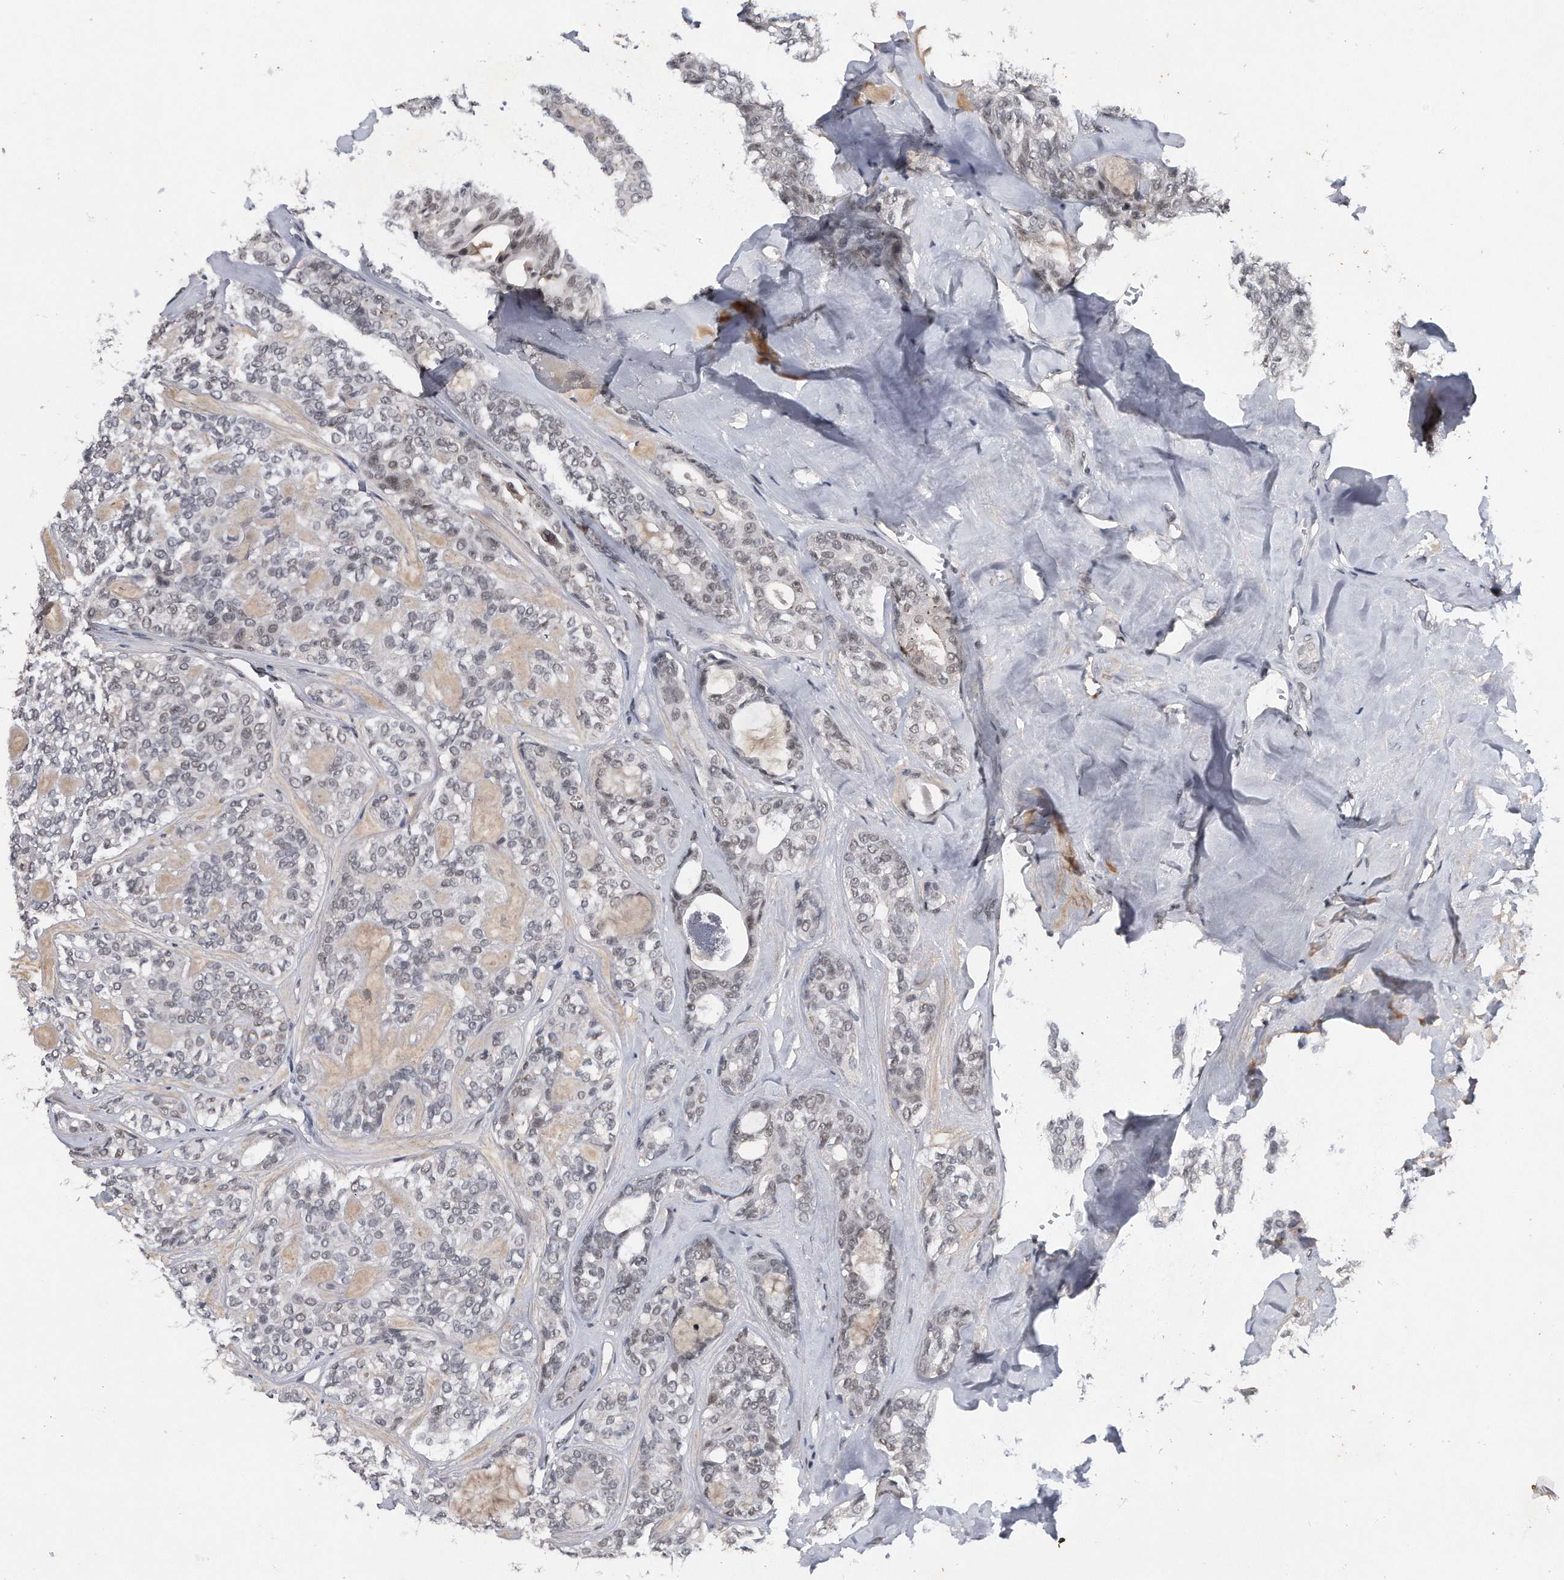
{"staining": {"intensity": "weak", "quantity": "<25%", "location": "nuclear"}, "tissue": "head and neck cancer", "cell_type": "Tumor cells", "image_type": "cancer", "snomed": [{"axis": "morphology", "description": "Adenocarcinoma, NOS"}, {"axis": "topography", "description": "Head-Neck"}], "caption": "Immunohistochemical staining of head and neck cancer reveals no significant positivity in tumor cells. The staining is performed using DAB (3,3'-diaminobenzidine) brown chromogen with nuclei counter-stained in using hematoxylin.", "gene": "VIRMA", "patient": {"sex": "male", "age": 66}}